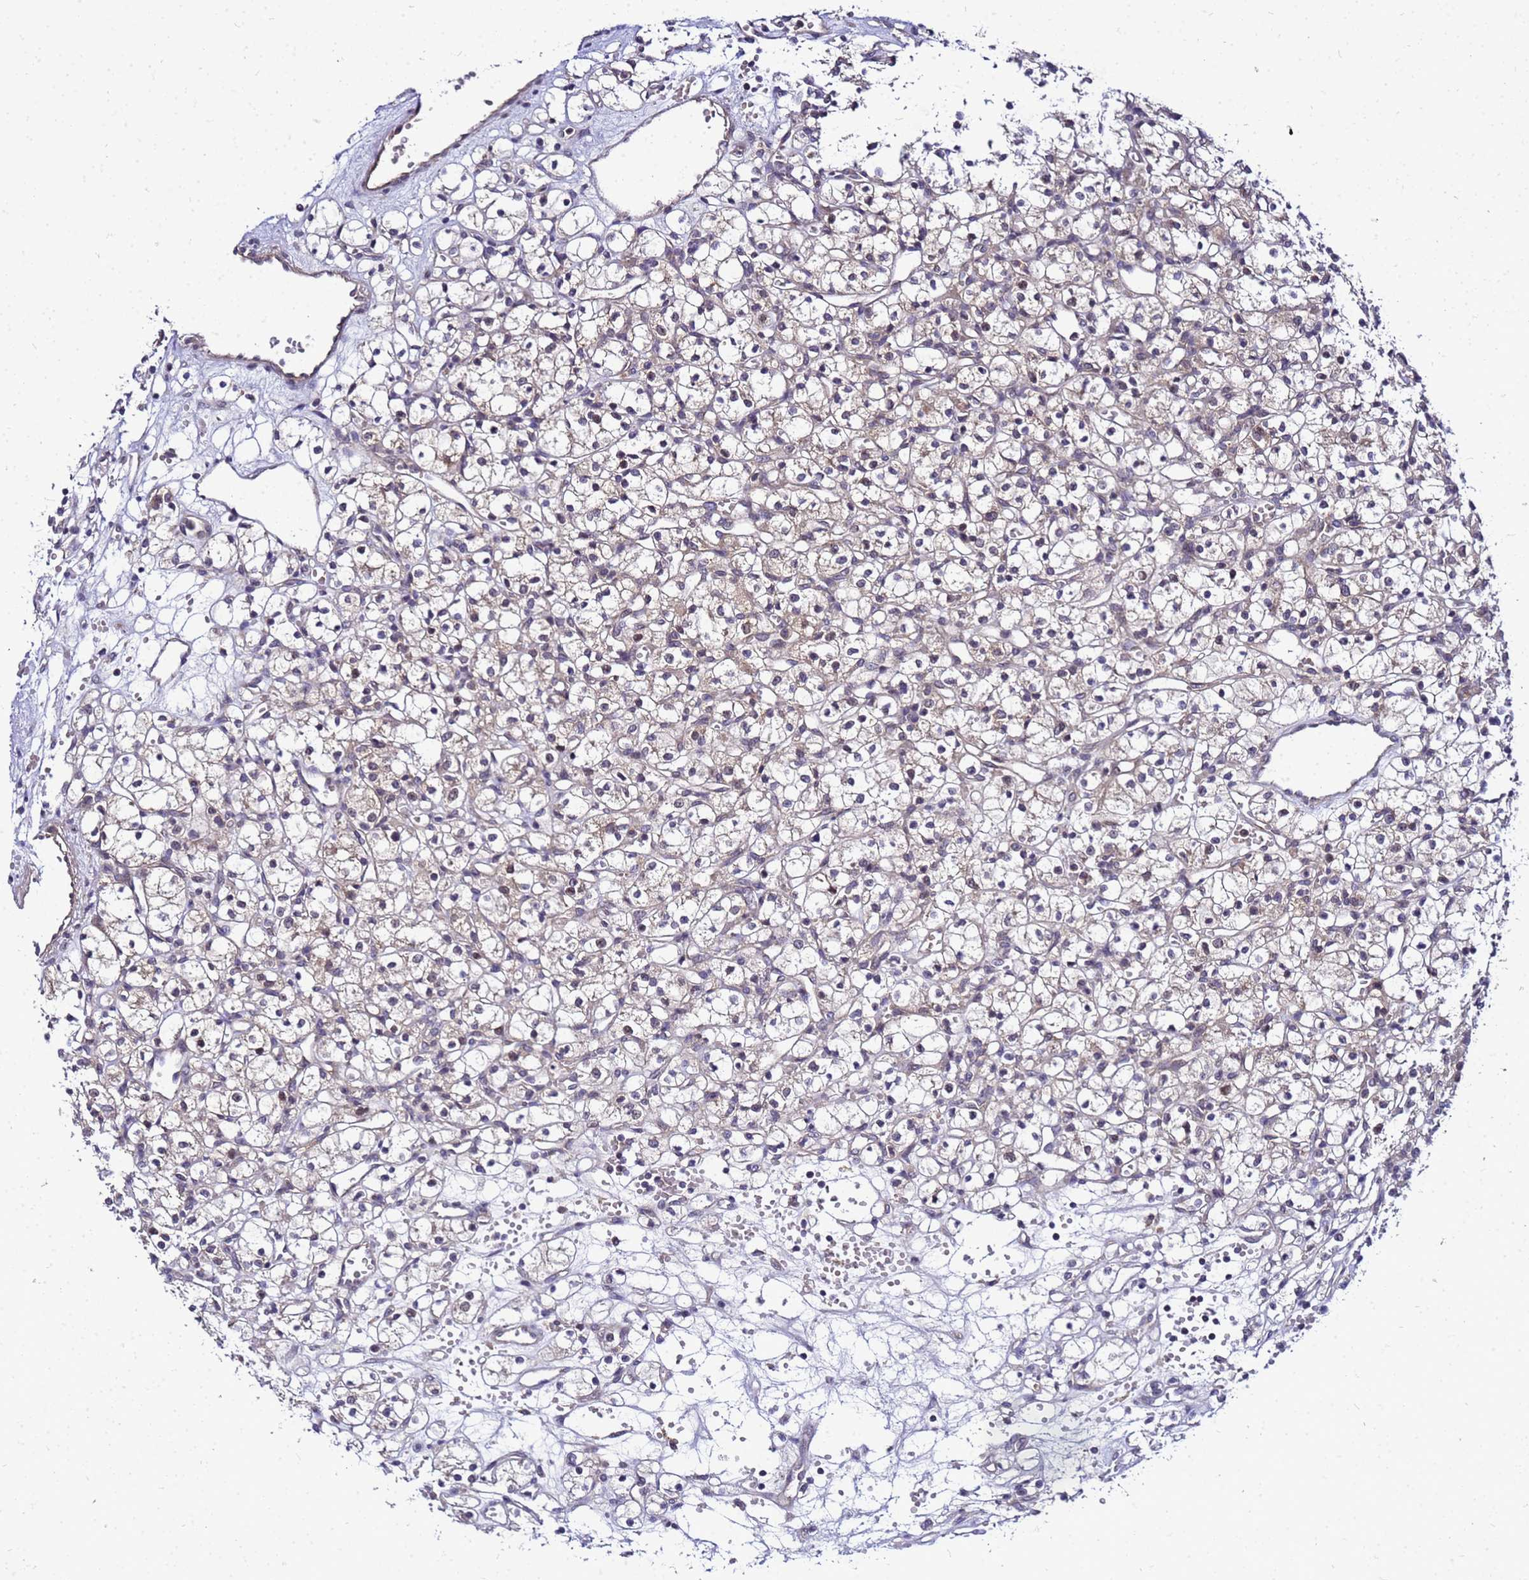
{"staining": {"intensity": "weak", "quantity": "<25%", "location": "cytoplasmic/membranous"}, "tissue": "renal cancer", "cell_type": "Tumor cells", "image_type": "cancer", "snomed": [{"axis": "morphology", "description": "Adenocarcinoma, NOS"}, {"axis": "topography", "description": "Kidney"}], "caption": "Immunohistochemistry (IHC) of human adenocarcinoma (renal) exhibits no expression in tumor cells.", "gene": "SAT1", "patient": {"sex": "female", "age": 59}}